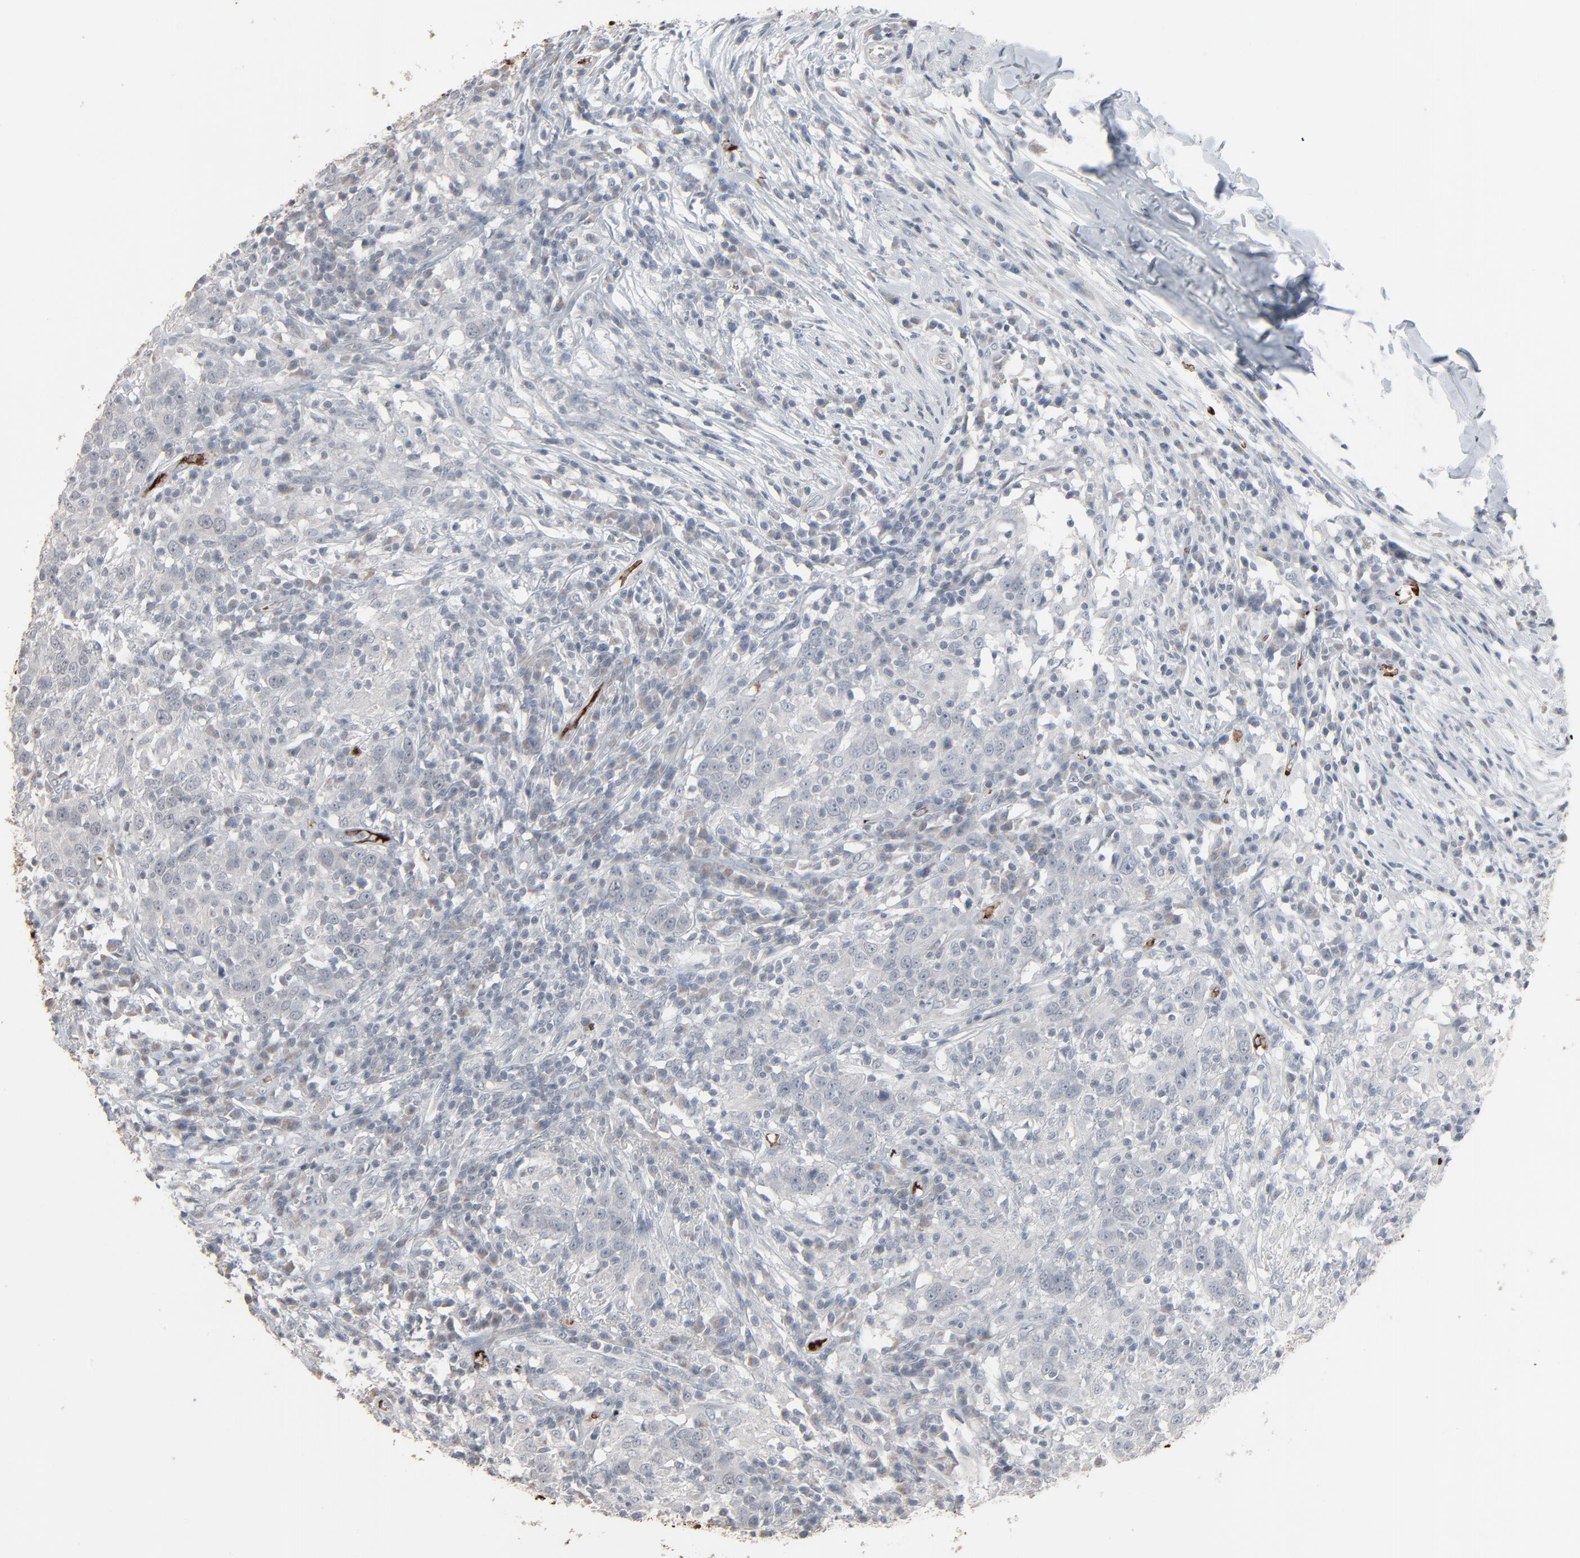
{"staining": {"intensity": "strong", "quantity": "<25%", "location": "cytoplasmic/membranous"}, "tissue": "head and neck cancer", "cell_type": "Tumor cells", "image_type": "cancer", "snomed": [{"axis": "morphology", "description": "Adenocarcinoma, NOS"}, {"axis": "topography", "description": "Salivary gland"}, {"axis": "topography", "description": "Head-Neck"}], "caption": "Head and neck cancer (adenocarcinoma) was stained to show a protein in brown. There is medium levels of strong cytoplasmic/membranous staining in approximately <25% of tumor cells.", "gene": "SAGE1", "patient": {"sex": "female", "age": 65}}